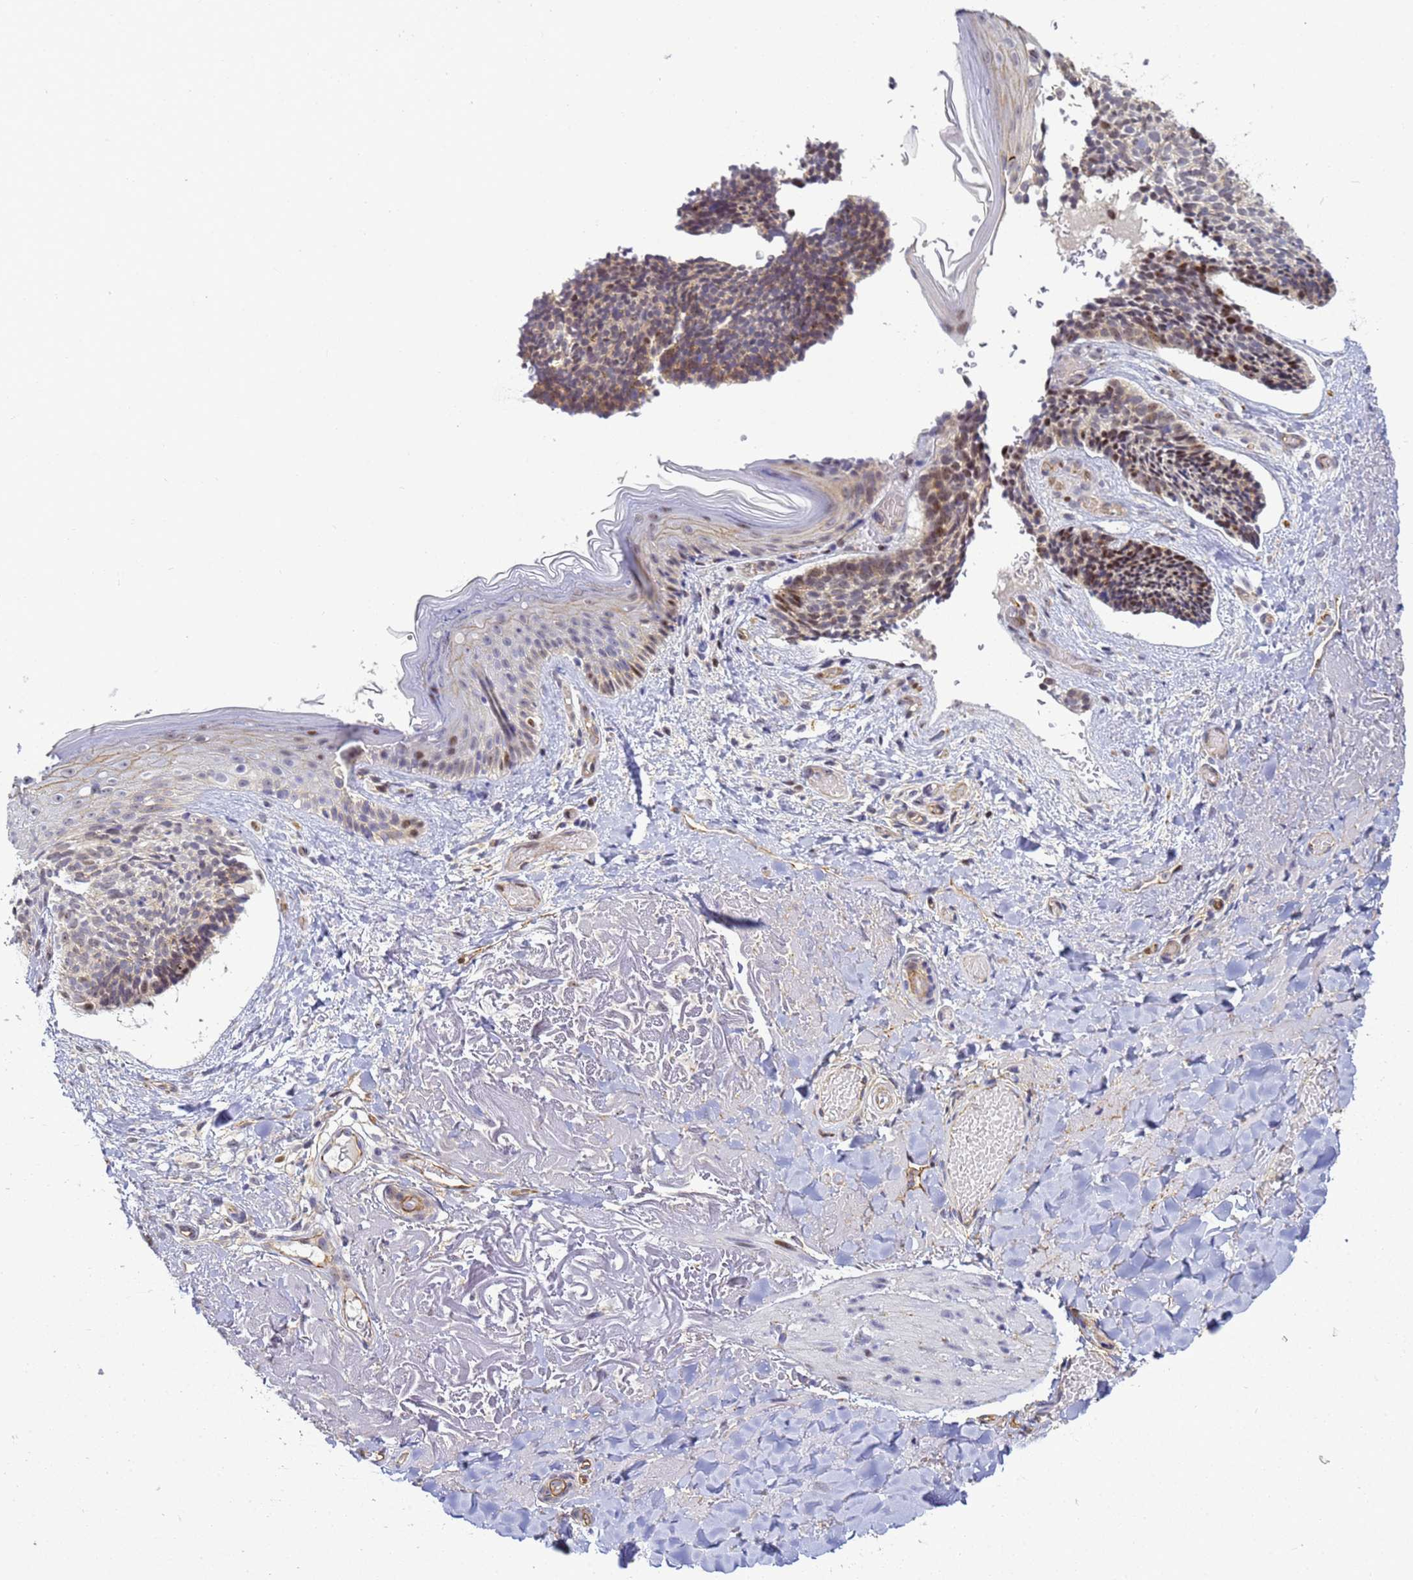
{"staining": {"intensity": "moderate", "quantity": "25%-75%", "location": "cytoplasmic/membranous,nuclear"}, "tissue": "skin cancer", "cell_type": "Tumor cells", "image_type": "cancer", "snomed": [{"axis": "morphology", "description": "Basal cell carcinoma"}, {"axis": "topography", "description": "Skin"}], "caption": "IHC of human skin basal cell carcinoma shows medium levels of moderate cytoplasmic/membranous and nuclear staining in about 25%-75% of tumor cells.", "gene": "GON4L", "patient": {"sex": "male", "age": 84}}